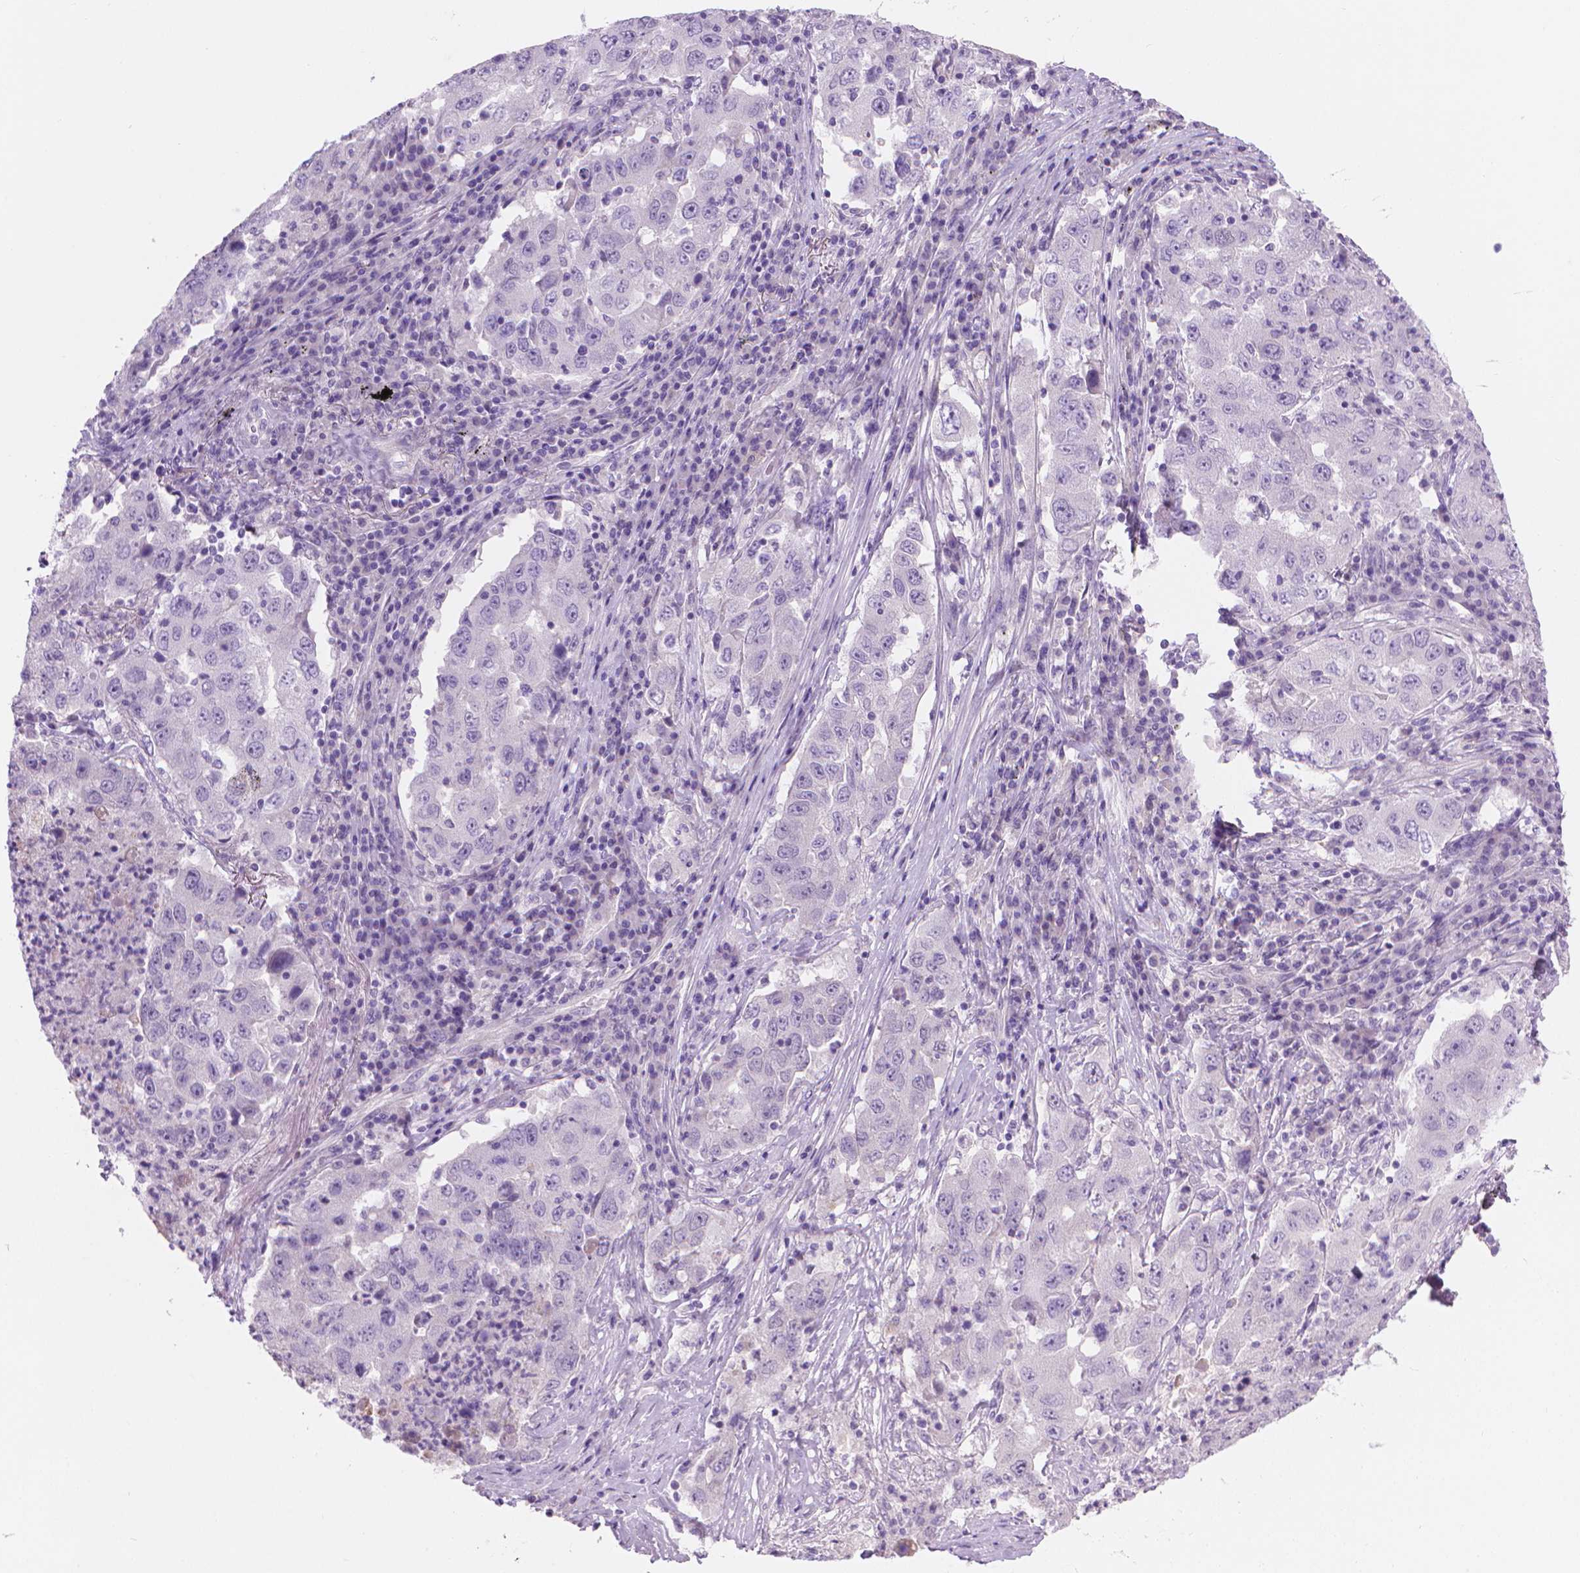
{"staining": {"intensity": "negative", "quantity": "none", "location": "none"}, "tissue": "lung cancer", "cell_type": "Tumor cells", "image_type": "cancer", "snomed": [{"axis": "morphology", "description": "Adenocarcinoma, NOS"}, {"axis": "topography", "description": "Lung"}], "caption": "Tumor cells show no significant protein positivity in lung cancer.", "gene": "GSDMA", "patient": {"sex": "male", "age": 73}}